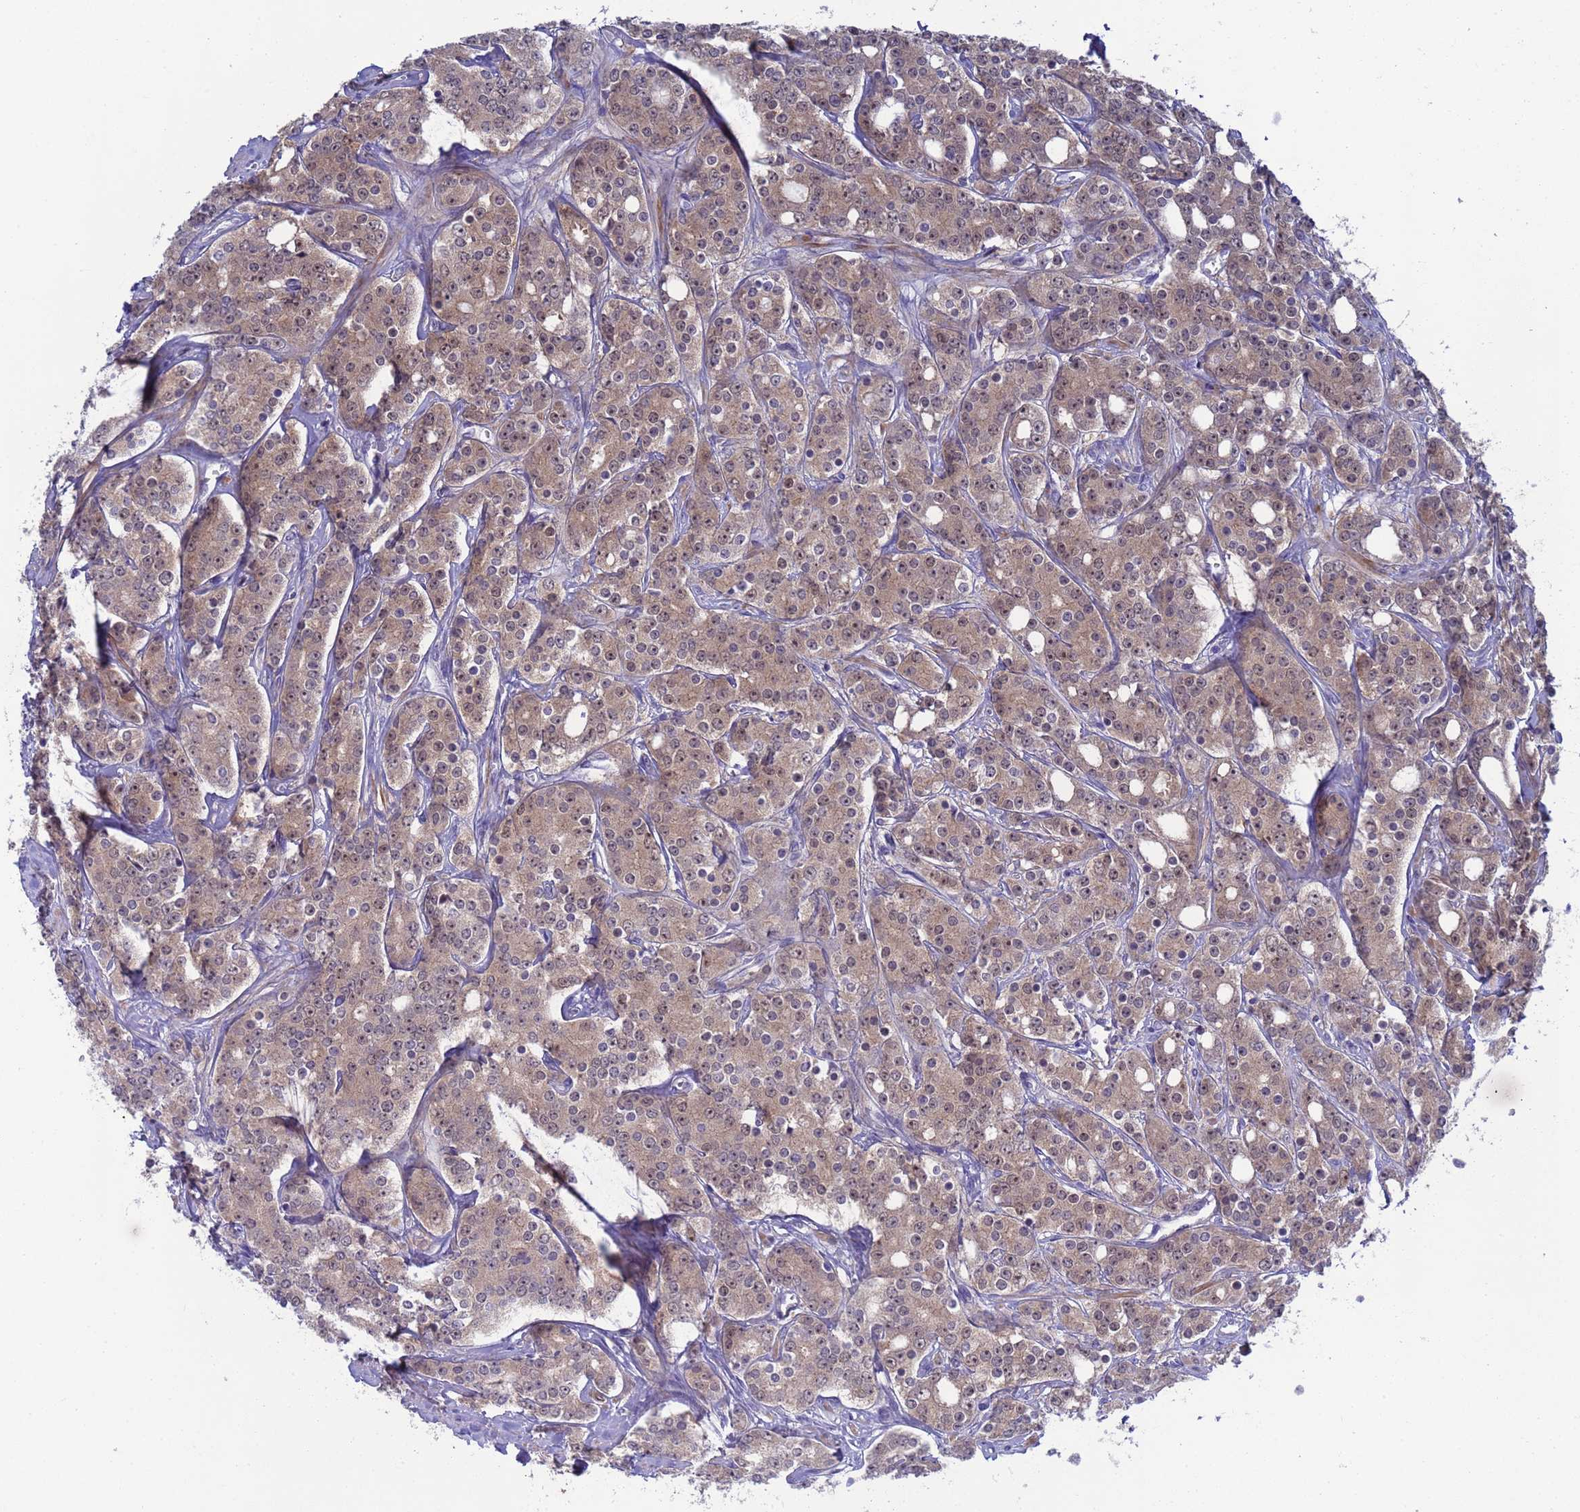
{"staining": {"intensity": "weak", "quantity": ">75%", "location": "cytoplasmic/membranous,nuclear"}, "tissue": "prostate cancer", "cell_type": "Tumor cells", "image_type": "cancer", "snomed": [{"axis": "morphology", "description": "Adenocarcinoma, High grade"}, {"axis": "topography", "description": "Prostate"}], "caption": "An image showing weak cytoplasmic/membranous and nuclear positivity in about >75% of tumor cells in high-grade adenocarcinoma (prostate), as visualized by brown immunohistochemical staining.", "gene": "ENOSF1", "patient": {"sex": "male", "age": 62}}